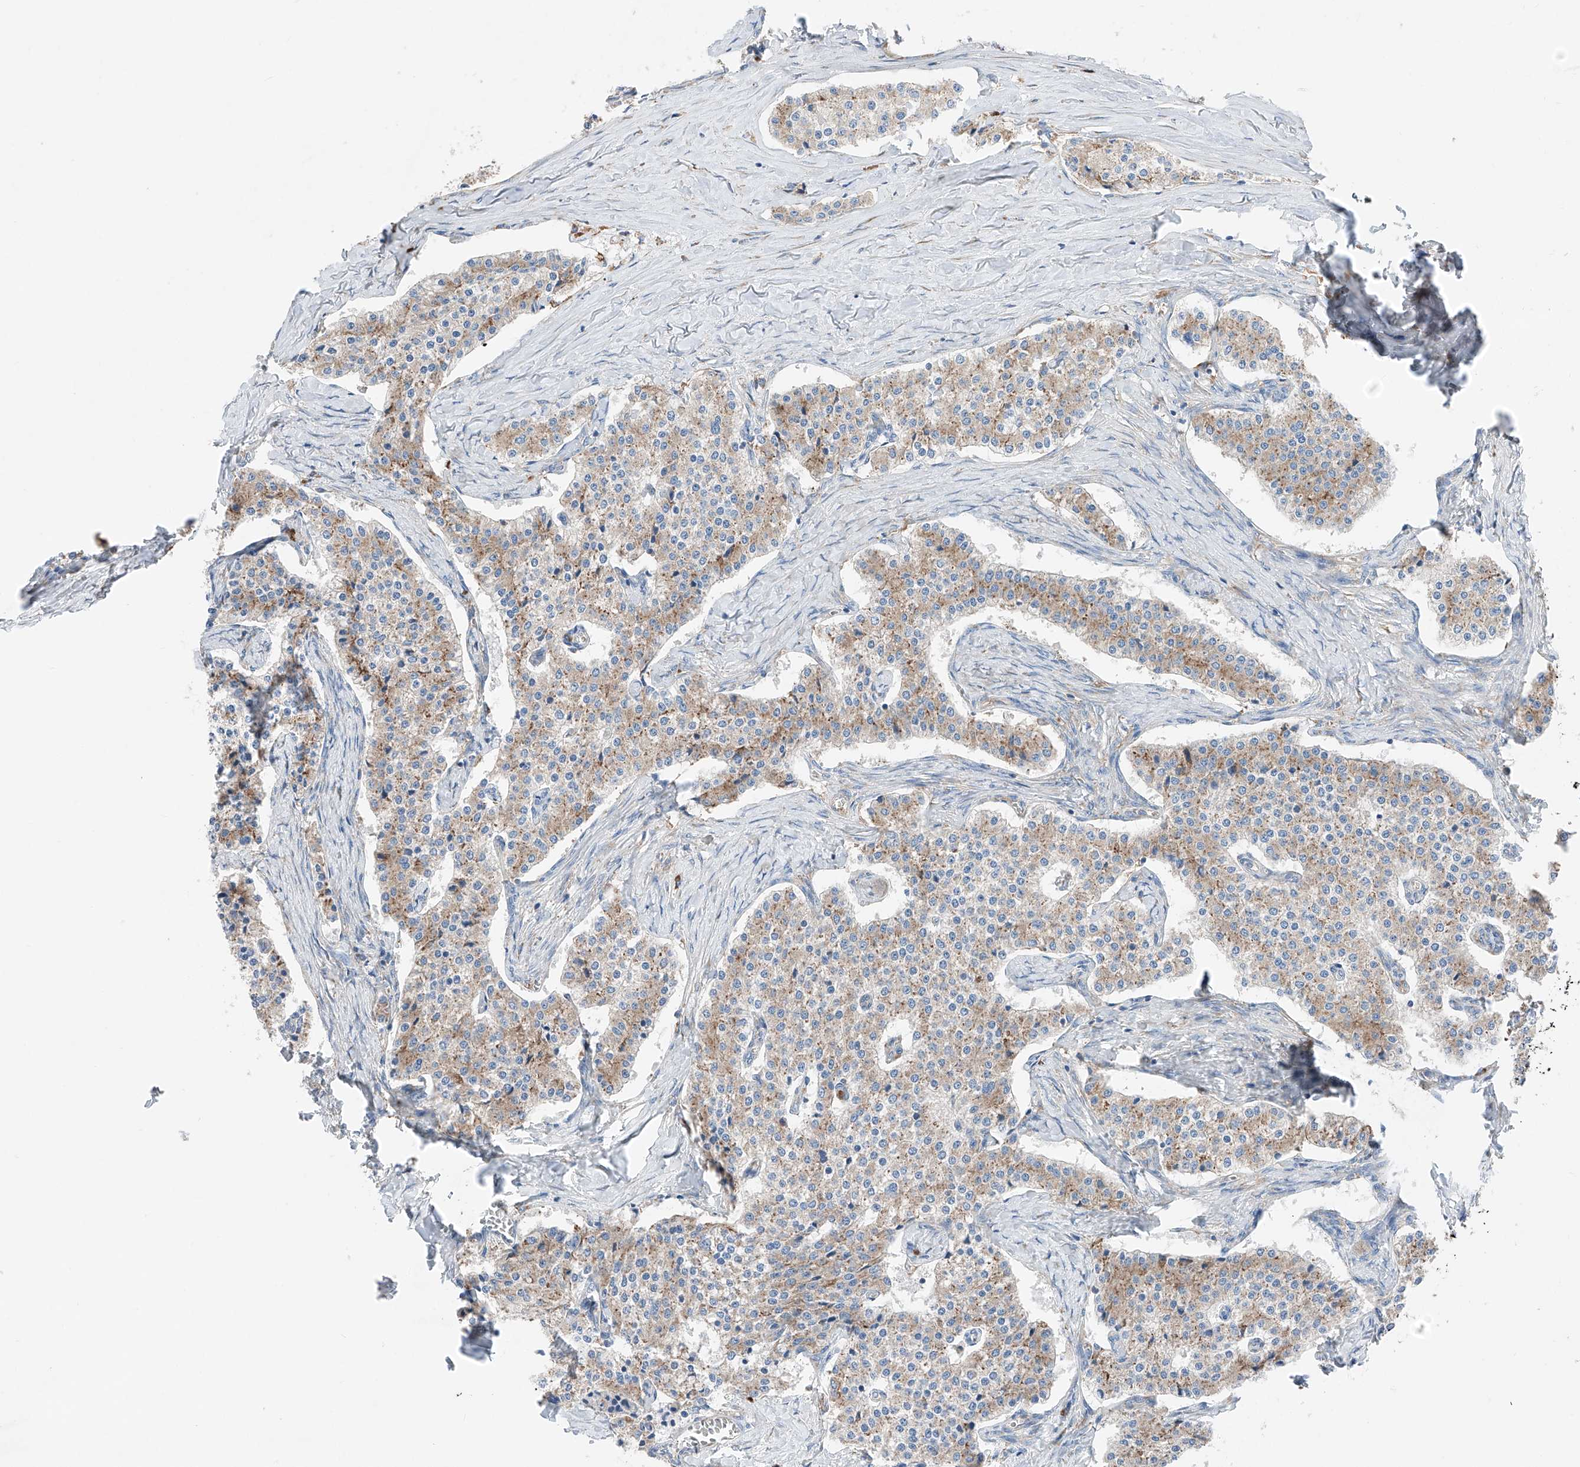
{"staining": {"intensity": "weak", "quantity": "25%-75%", "location": "cytoplasmic/membranous"}, "tissue": "carcinoid", "cell_type": "Tumor cells", "image_type": "cancer", "snomed": [{"axis": "morphology", "description": "Carcinoid, malignant, NOS"}, {"axis": "topography", "description": "Colon"}], "caption": "Immunohistochemistry (IHC) photomicrograph of carcinoid stained for a protein (brown), which exhibits low levels of weak cytoplasmic/membranous positivity in approximately 25%-75% of tumor cells.", "gene": "CRELD1", "patient": {"sex": "female", "age": 52}}